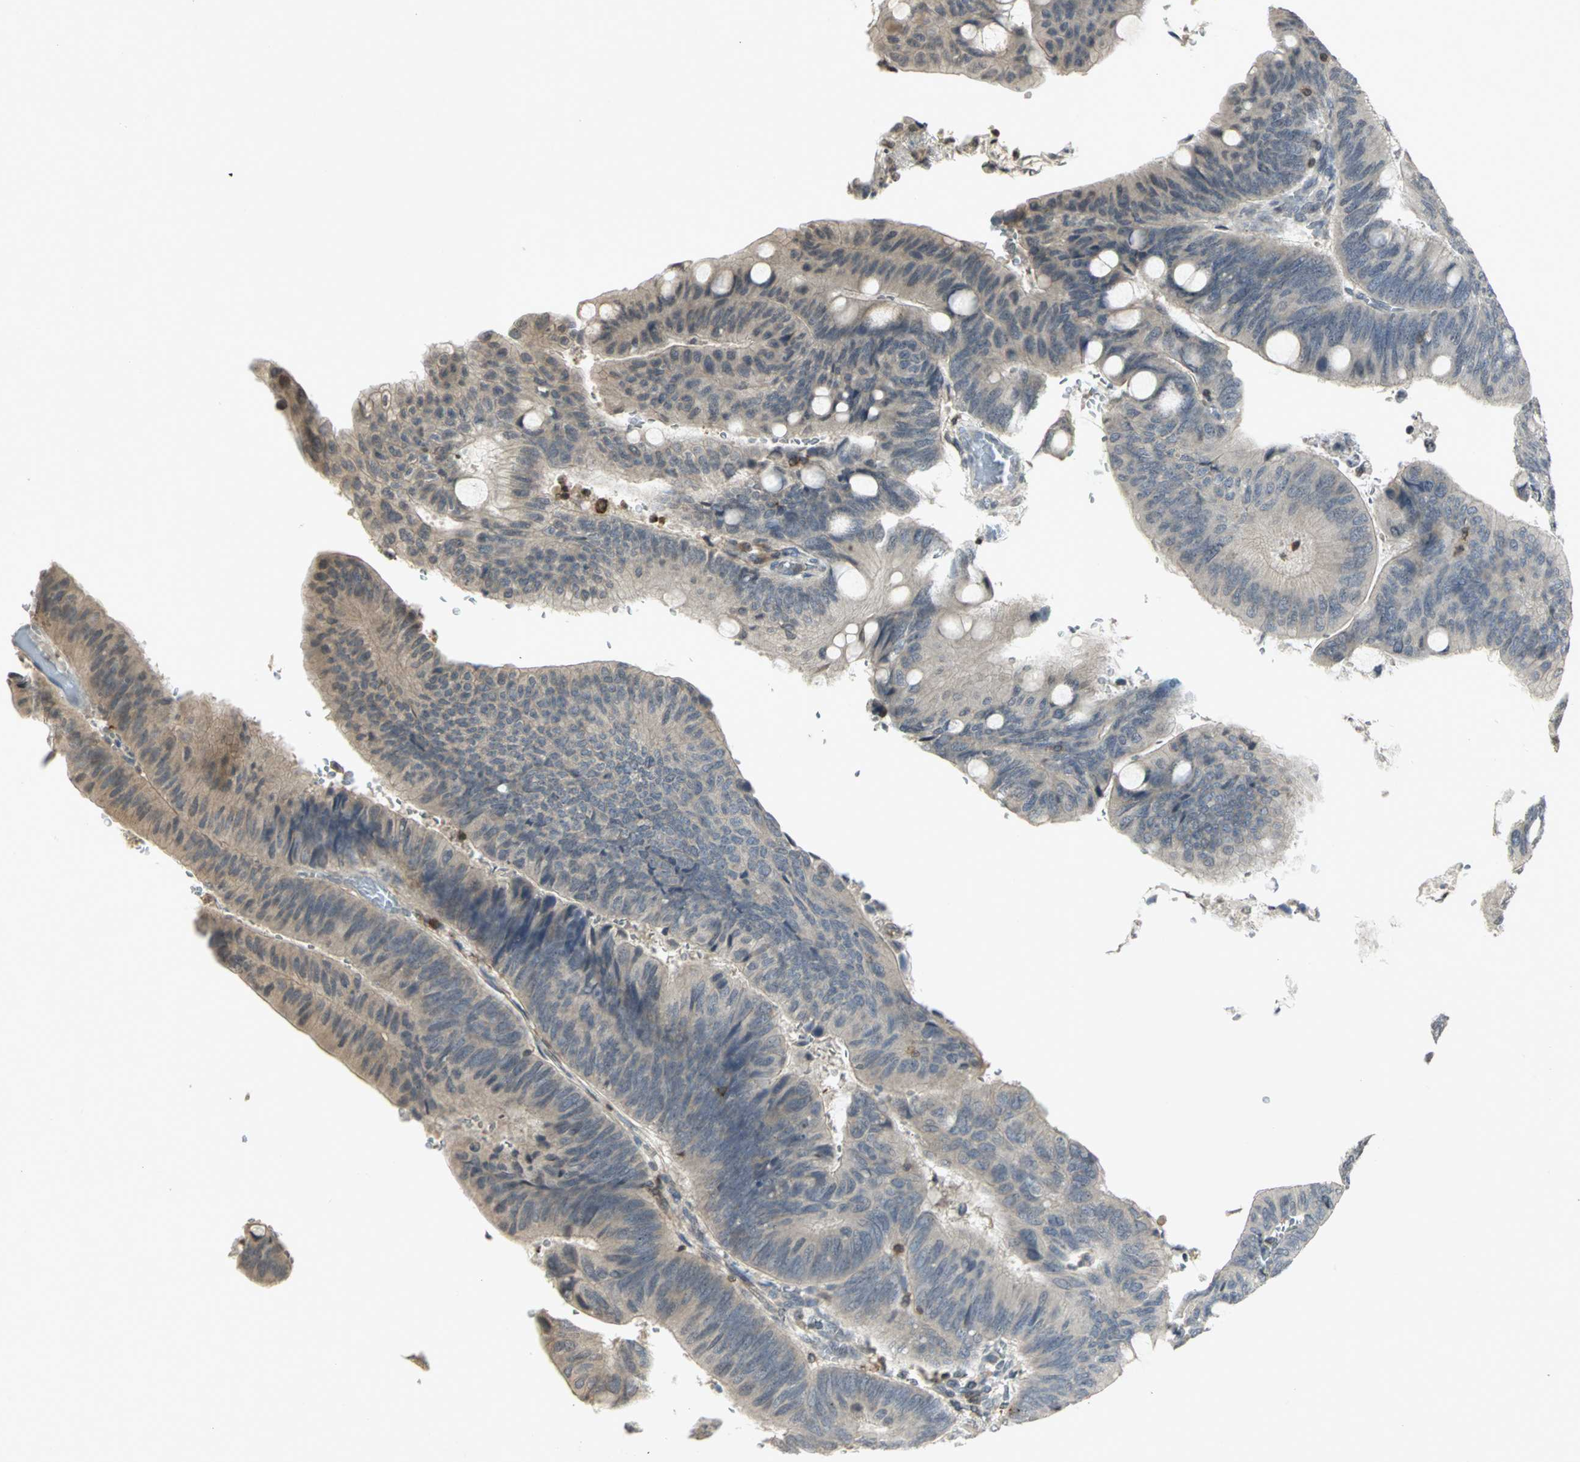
{"staining": {"intensity": "weak", "quantity": "<25%", "location": "cytoplasmic/membranous"}, "tissue": "colorectal cancer", "cell_type": "Tumor cells", "image_type": "cancer", "snomed": [{"axis": "morphology", "description": "Normal tissue, NOS"}, {"axis": "morphology", "description": "Adenocarcinoma, NOS"}, {"axis": "topography", "description": "Rectum"}], "caption": "Human colorectal cancer (adenocarcinoma) stained for a protein using immunohistochemistry (IHC) displays no expression in tumor cells.", "gene": "IL16", "patient": {"sex": "male", "age": 92}}